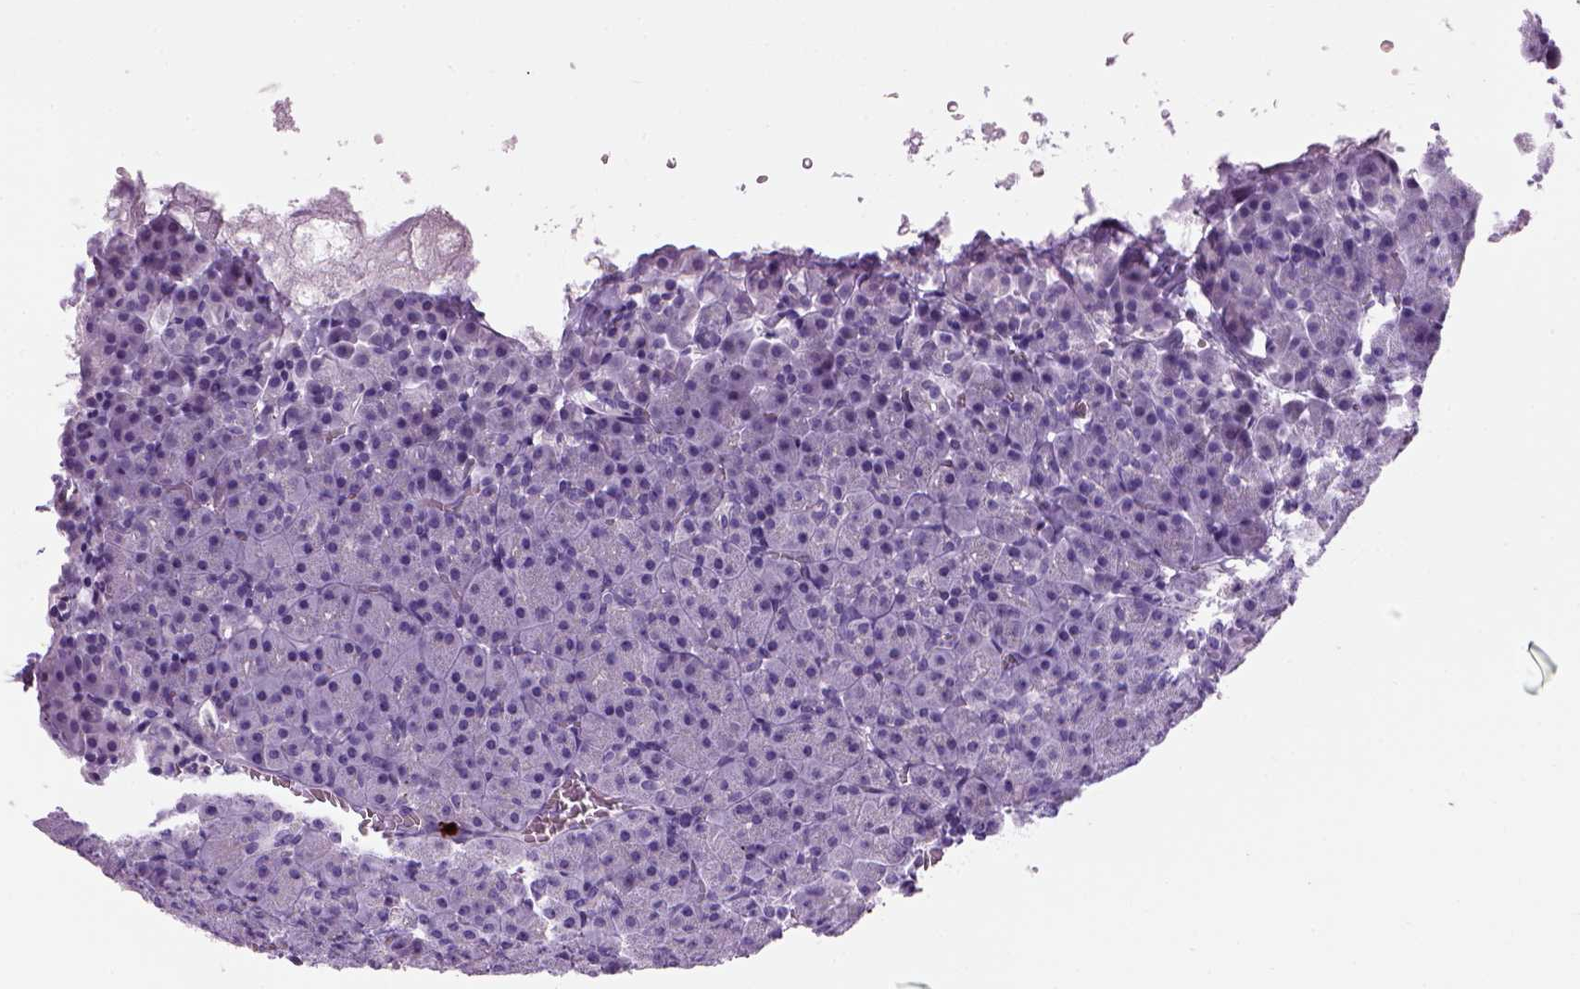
{"staining": {"intensity": "negative", "quantity": "none", "location": "none"}, "tissue": "pancreas", "cell_type": "Exocrine glandular cells", "image_type": "normal", "snomed": [{"axis": "morphology", "description": "Normal tissue, NOS"}, {"axis": "topography", "description": "Pancreas"}], "caption": "Immunohistochemical staining of unremarkable pancreas exhibits no significant positivity in exocrine glandular cells. The staining is performed using DAB brown chromogen with nuclei counter-stained in using hematoxylin.", "gene": "MZB1", "patient": {"sex": "female", "age": 74}}